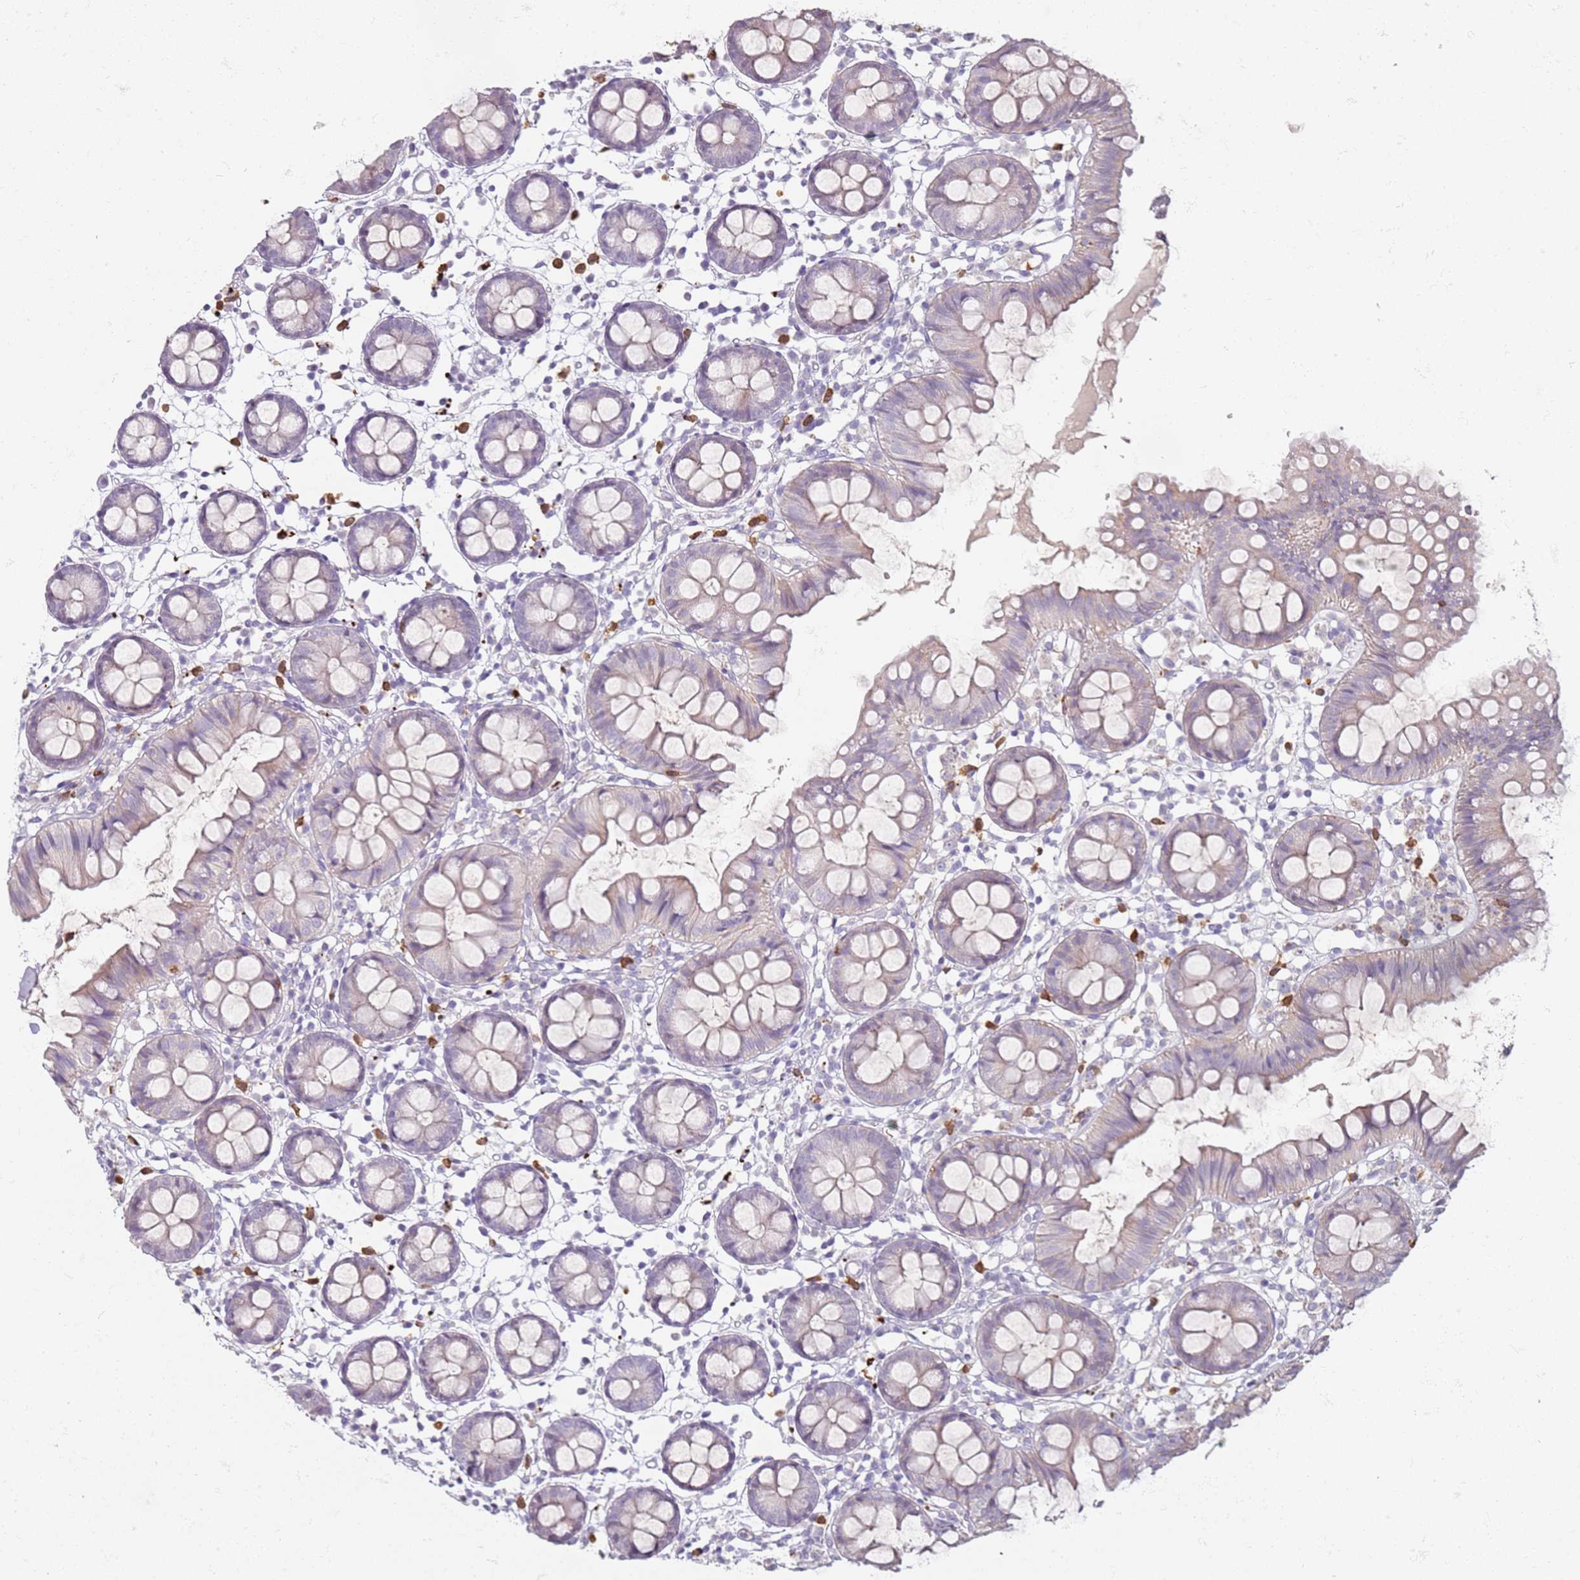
{"staining": {"intensity": "negative", "quantity": "none", "location": "none"}, "tissue": "colon", "cell_type": "Endothelial cells", "image_type": "normal", "snomed": [{"axis": "morphology", "description": "Normal tissue, NOS"}, {"axis": "topography", "description": "Colon"}], "caption": "The image shows no significant staining in endothelial cells of colon.", "gene": "CD40LG", "patient": {"sex": "female", "age": 84}}